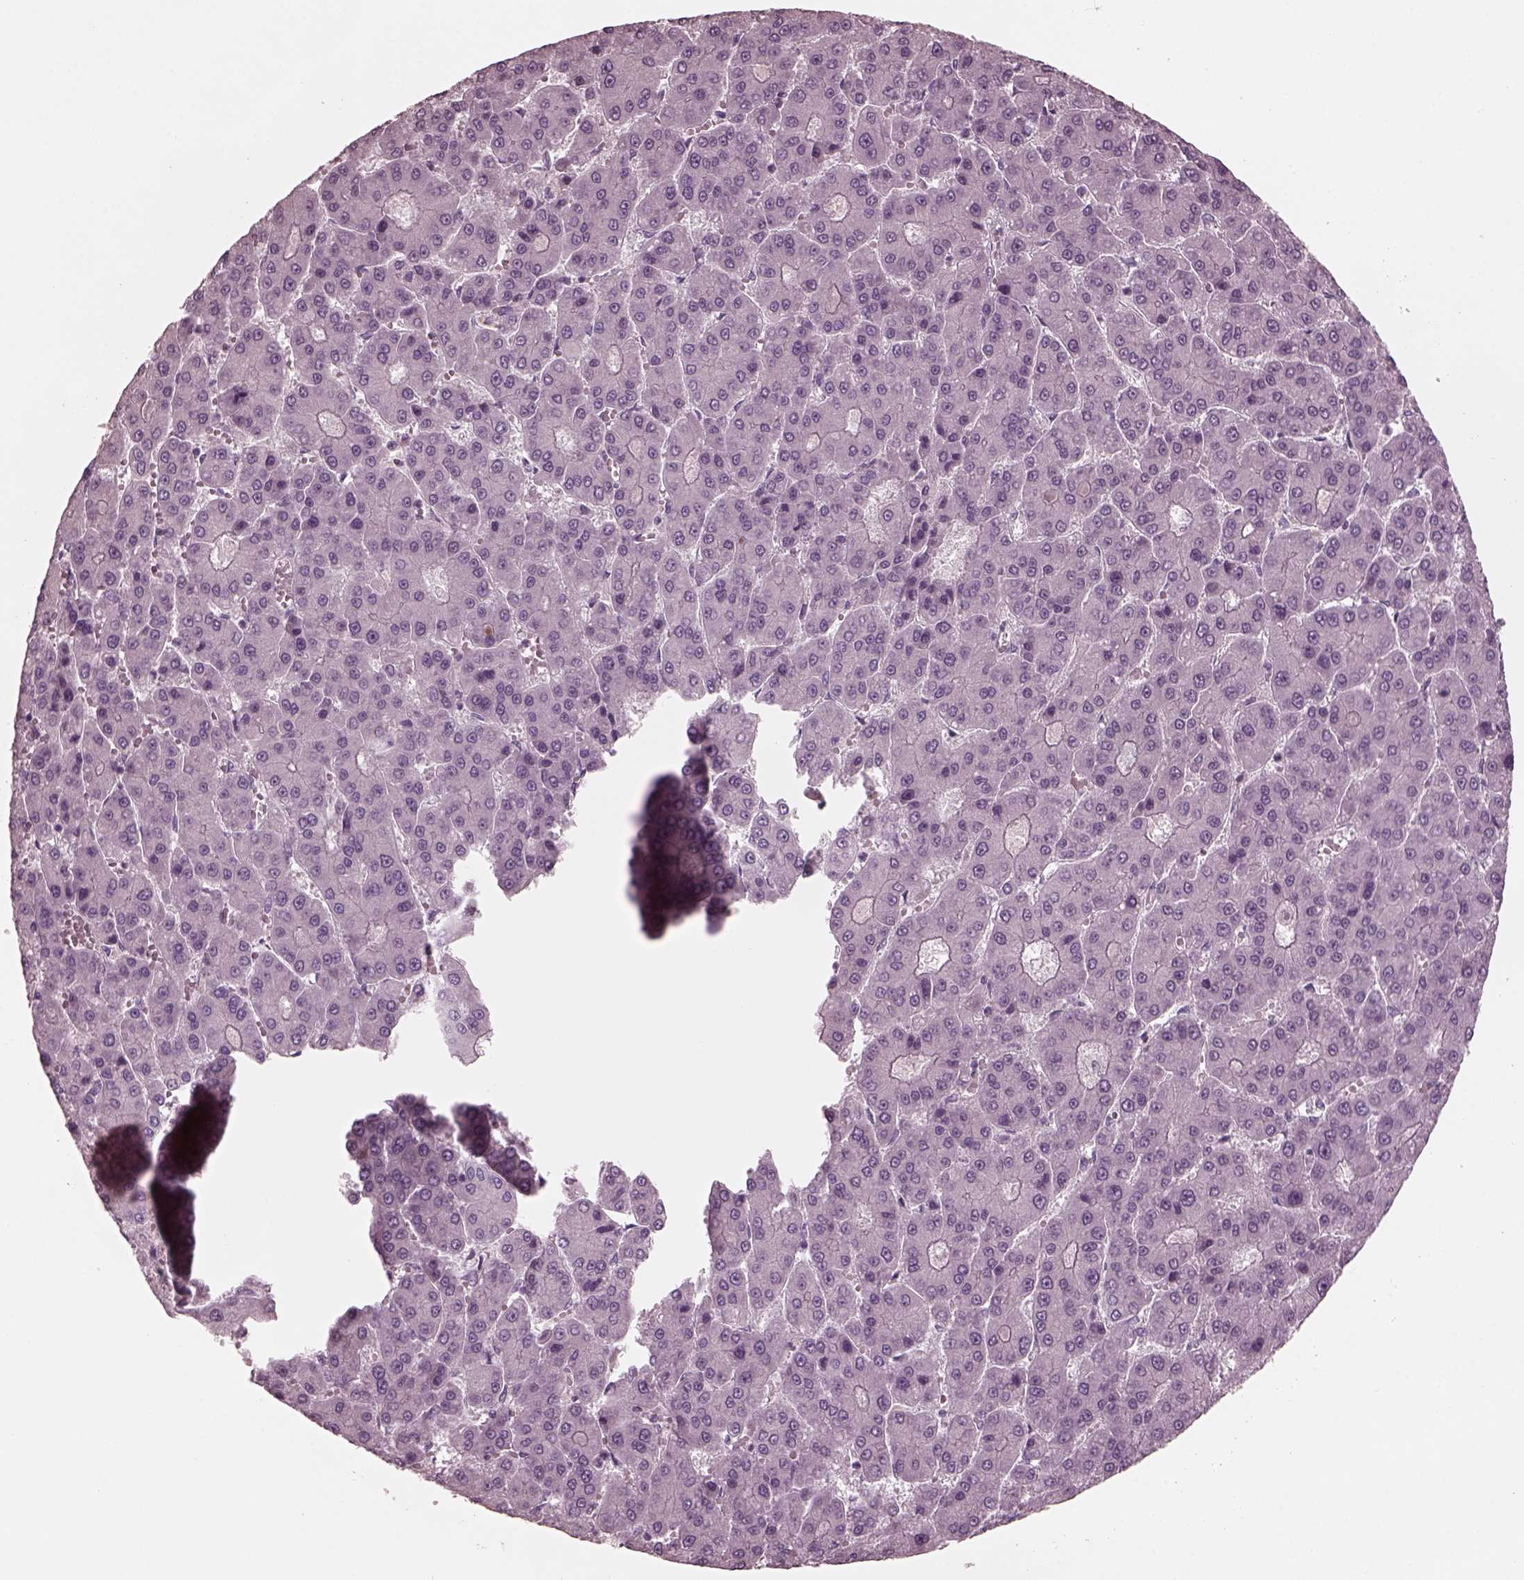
{"staining": {"intensity": "negative", "quantity": "none", "location": "none"}, "tissue": "liver cancer", "cell_type": "Tumor cells", "image_type": "cancer", "snomed": [{"axis": "morphology", "description": "Carcinoma, Hepatocellular, NOS"}, {"axis": "topography", "description": "Liver"}], "caption": "Immunohistochemistry (IHC) photomicrograph of neoplastic tissue: human hepatocellular carcinoma (liver) stained with DAB reveals no significant protein positivity in tumor cells.", "gene": "YY2", "patient": {"sex": "male", "age": 70}}